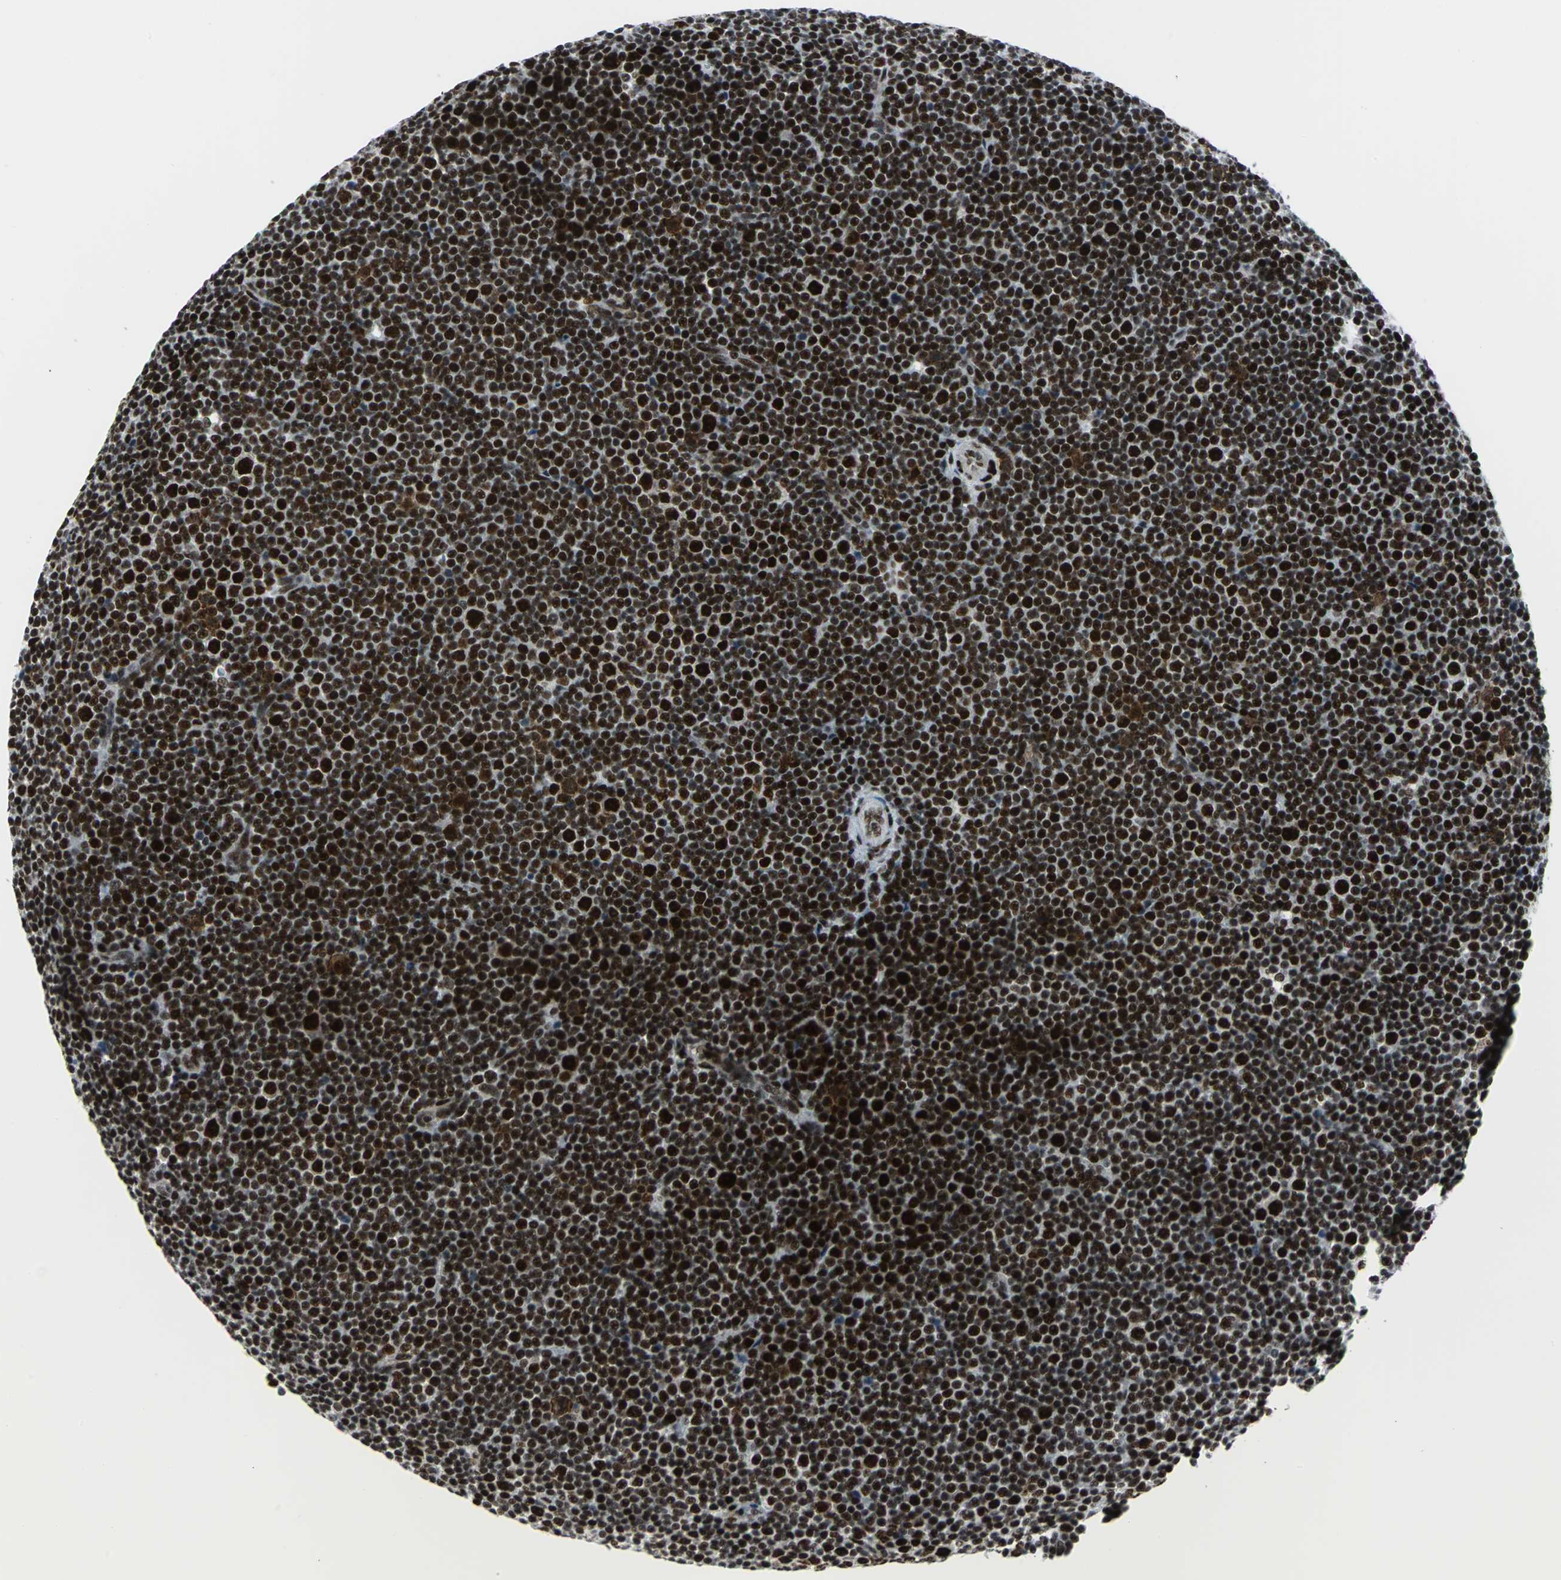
{"staining": {"intensity": "strong", "quantity": ">75%", "location": "nuclear"}, "tissue": "lymphoma", "cell_type": "Tumor cells", "image_type": "cancer", "snomed": [{"axis": "morphology", "description": "Malignant lymphoma, non-Hodgkin's type, Low grade"}, {"axis": "topography", "description": "Lymph node"}], "caption": "A brown stain labels strong nuclear expression of a protein in malignant lymphoma, non-Hodgkin's type (low-grade) tumor cells.", "gene": "SMARCA4", "patient": {"sex": "female", "age": 67}}